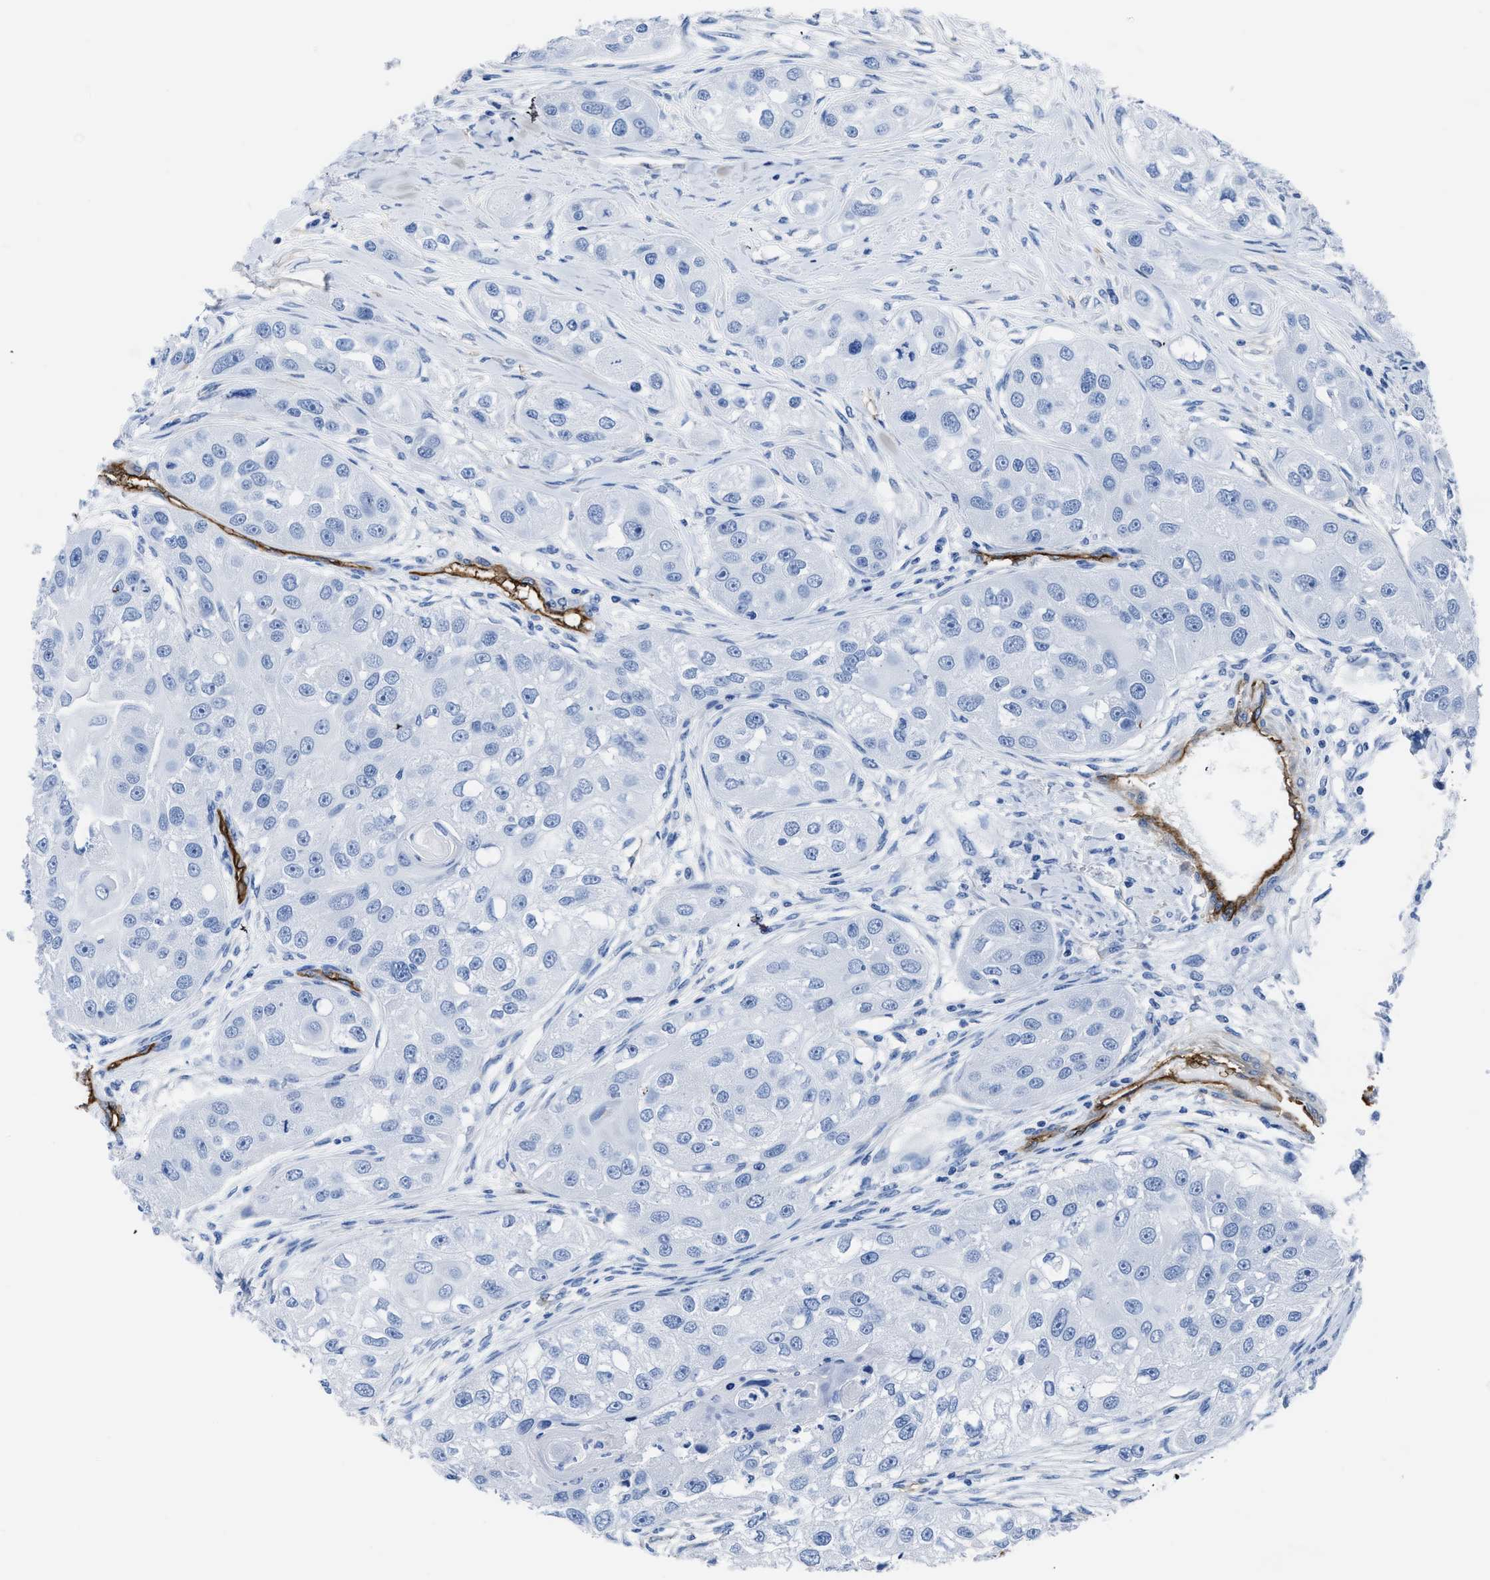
{"staining": {"intensity": "negative", "quantity": "none", "location": "none"}, "tissue": "head and neck cancer", "cell_type": "Tumor cells", "image_type": "cancer", "snomed": [{"axis": "morphology", "description": "Normal tissue, NOS"}, {"axis": "morphology", "description": "Squamous cell carcinoma, NOS"}, {"axis": "topography", "description": "Skeletal muscle"}, {"axis": "topography", "description": "Head-Neck"}], "caption": "High power microscopy histopathology image of an immunohistochemistry (IHC) micrograph of squamous cell carcinoma (head and neck), revealing no significant positivity in tumor cells. (DAB IHC, high magnification).", "gene": "AQP1", "patient": {"sex": "male", "age": 51}}